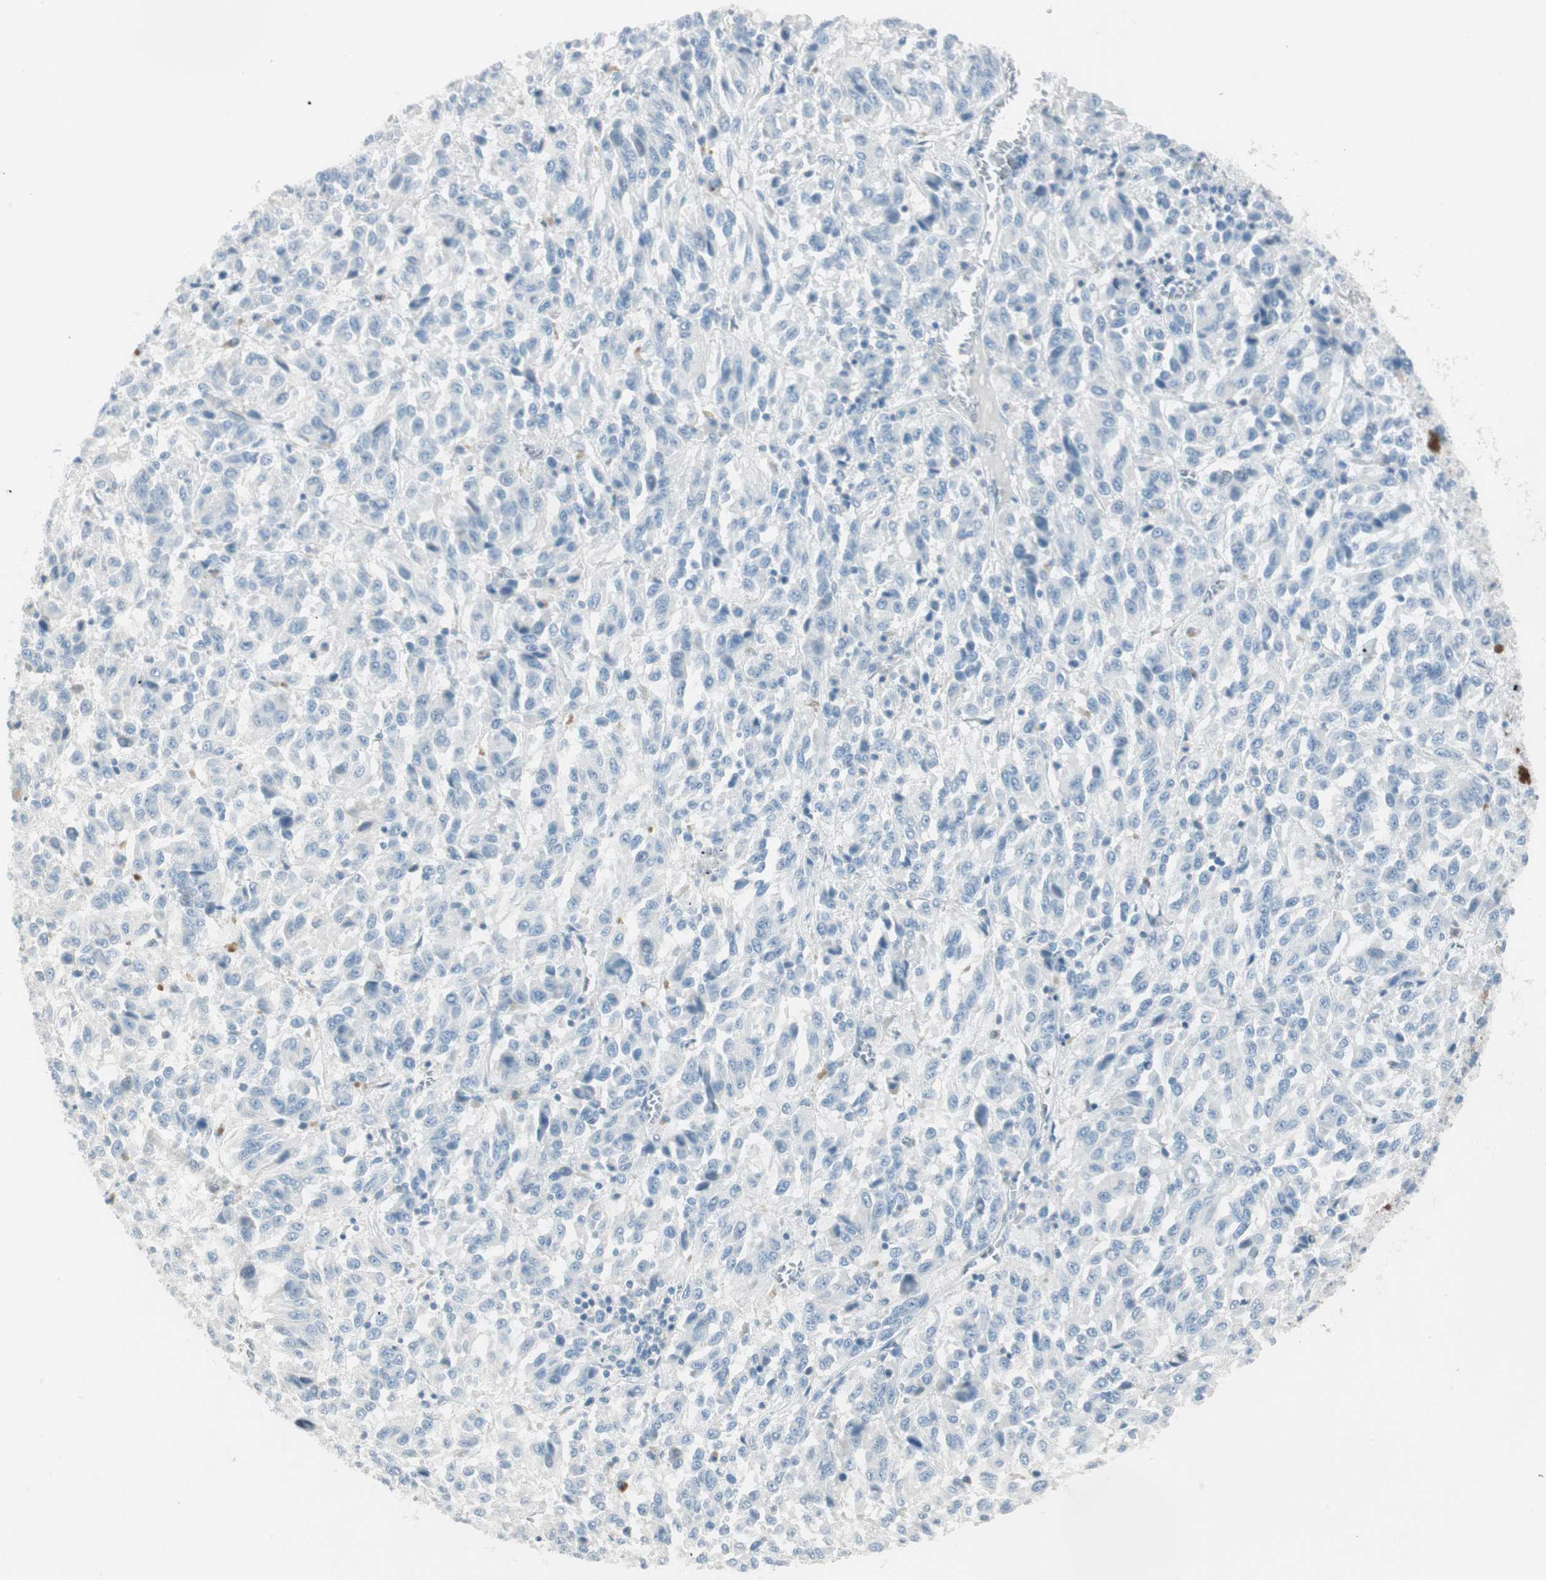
{"staining": {"intensity": "negative", "quantity": "none", "location": "none"}, "tissue": "melanoma", "cell_type": "Tumor cells", "image_type": "cancer", "snomed": [{"axis": "morphology", "description": "Malignant melanoma, Metastatic site"}, {"axis": "topography", "description": "Lung"}], "caption": "A histopathology image of melanoma stained for a protein reveals no brown staining in tumor cells. (DAB immunohistochemistry visualized using brightfield microscopy, high magnification).", "gene": "ITLN2", "patient": {"sex": "male", "age": 64}}